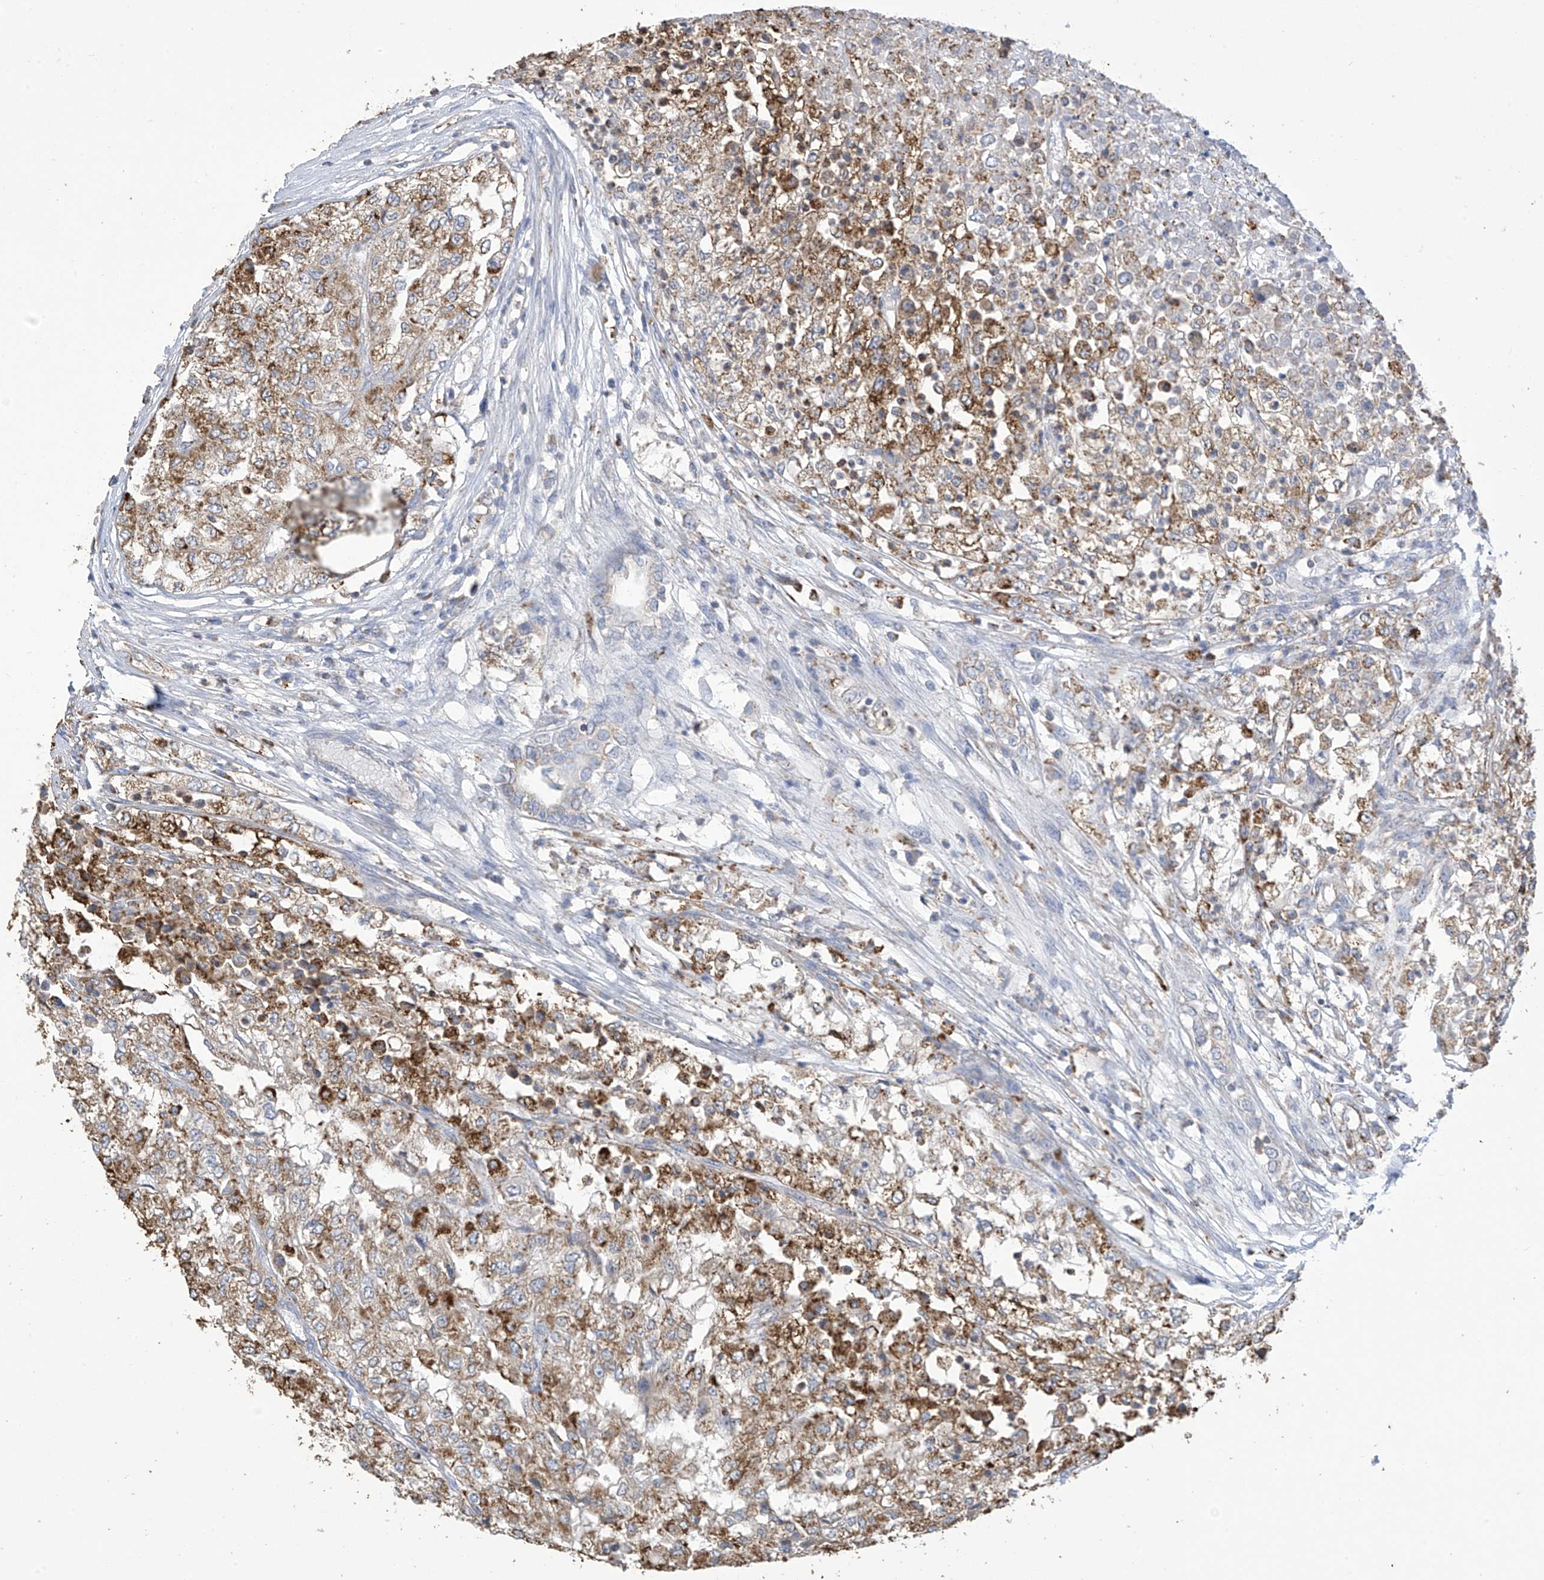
{"staining": {"intensity": "moderate", "quantity": ">75%", "location": "cytoplasmic/membranous"}, "tissue": "renal cancer", "cell_type": "Tumor cells", "image_type": "cancer", "snomed": [{"axis": "morphology", "description": "Adenocarcinoma, NOS"}, {"axis": "topography", "description": "Kidney"}], "caption": "Renal cancer was stained to show a protein in brown. There is medium levels of moderate cytoplasmic/membranous staining in about >75% of tumor cells.", "gene": "OGT", "patient": {"sex": "female", "age": 54}}